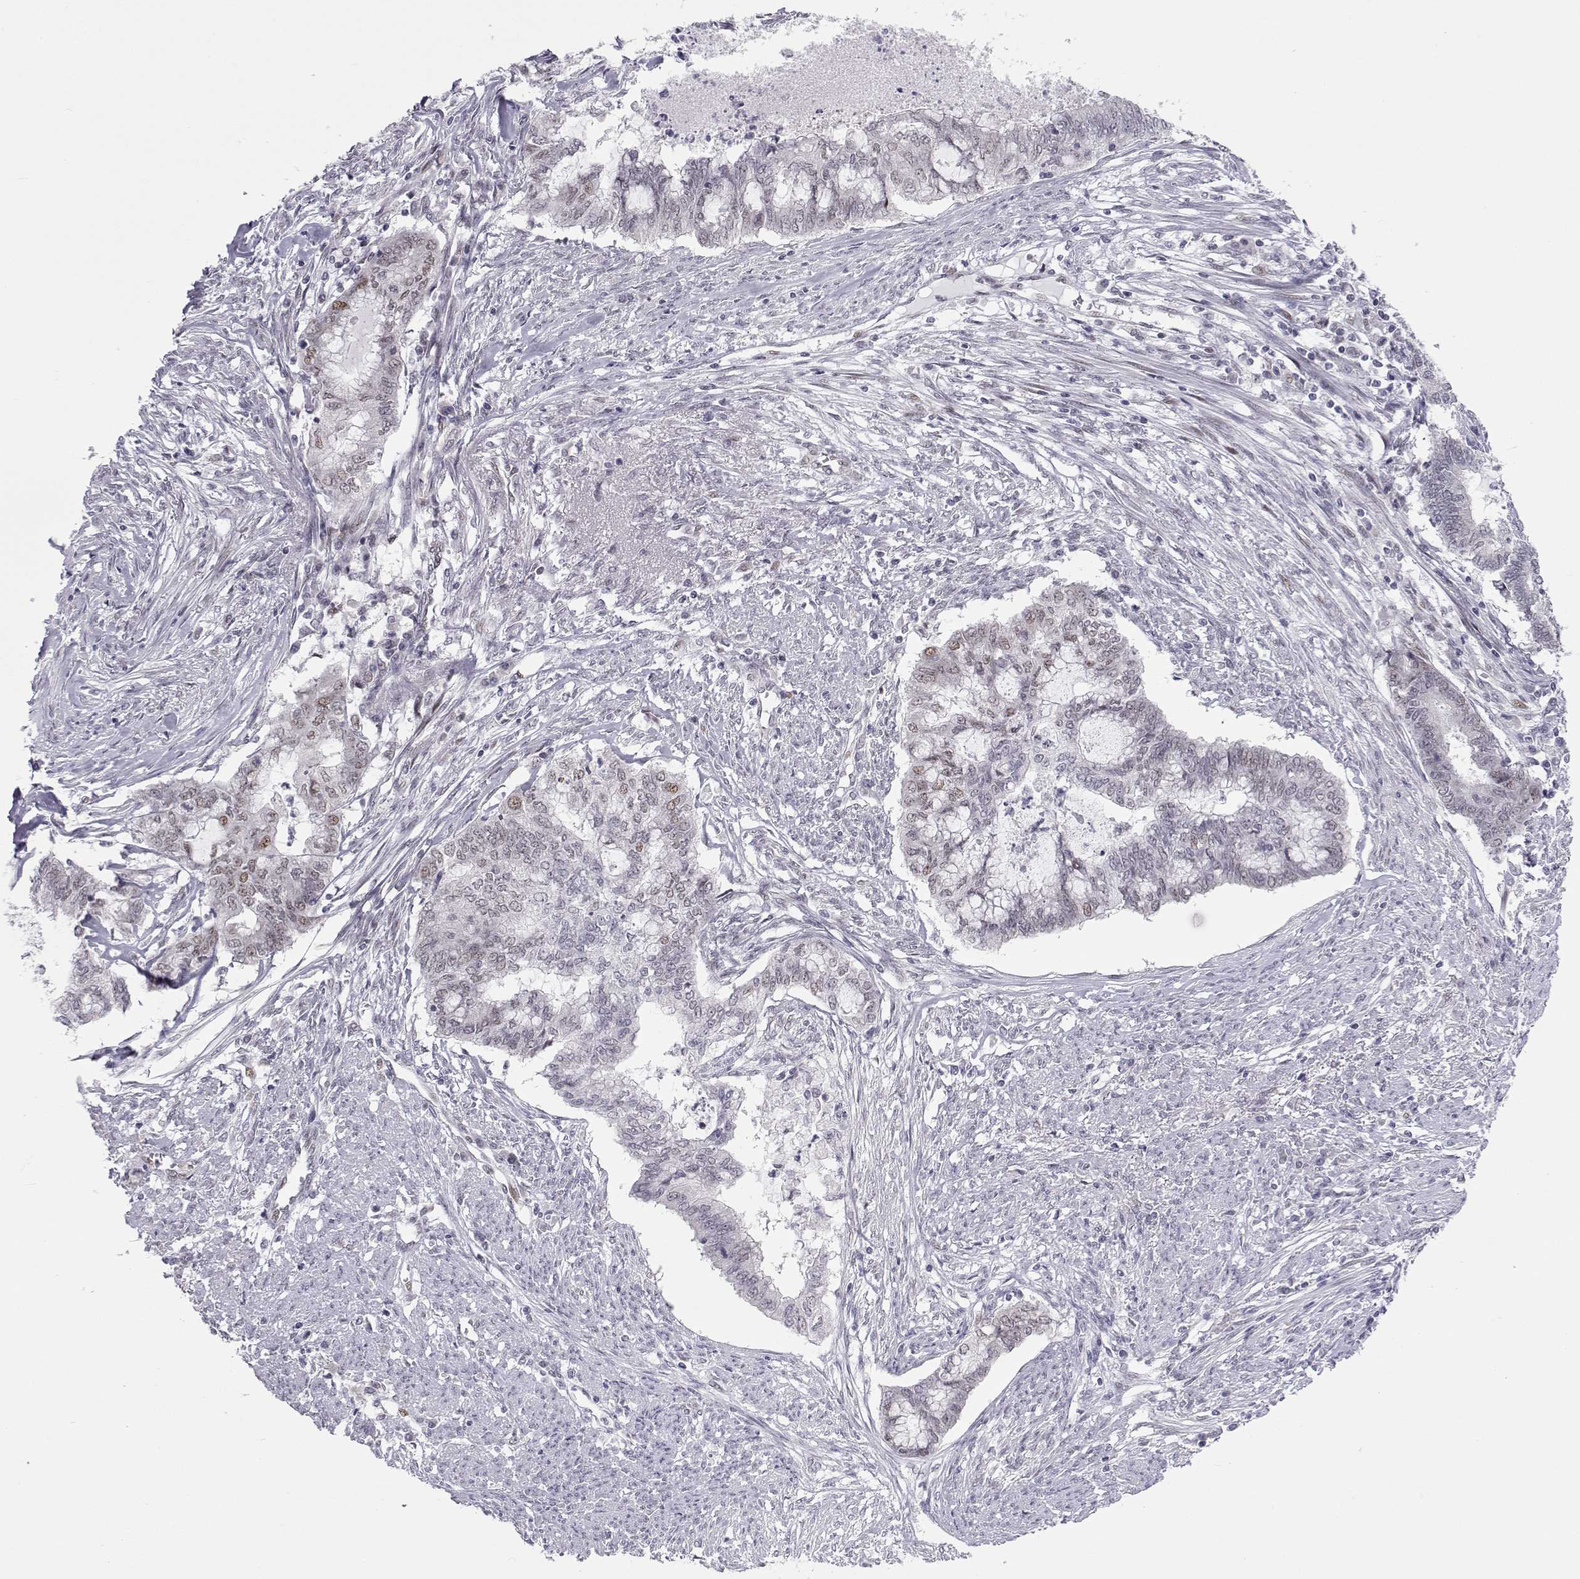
{"staining": {"intensity": "weak", "quantity": "<25%", "location": "nuclear"}, "tissue": "endometrial cancer", "cell_type": "Tumor cells", "image_type": "cancer", "snomed": [{"axis": "morphology", "description": "Adenocarcinoma, NOS"}, {"axis": "topography", "description": "Endometrium"}], "caption": "This micrograph is of endometrial cancer (adenocarcinoma) stained with IHC to label a protein in brown with the nuclei are counter-stained blue. There is no expression in tumor cells. (DAB (3,3'-diaminobenzidine) immunohistochemistry with hematoxylin counter stain).", "gene": "SIX6", "patient": {"sex": "female", "age": 79}}